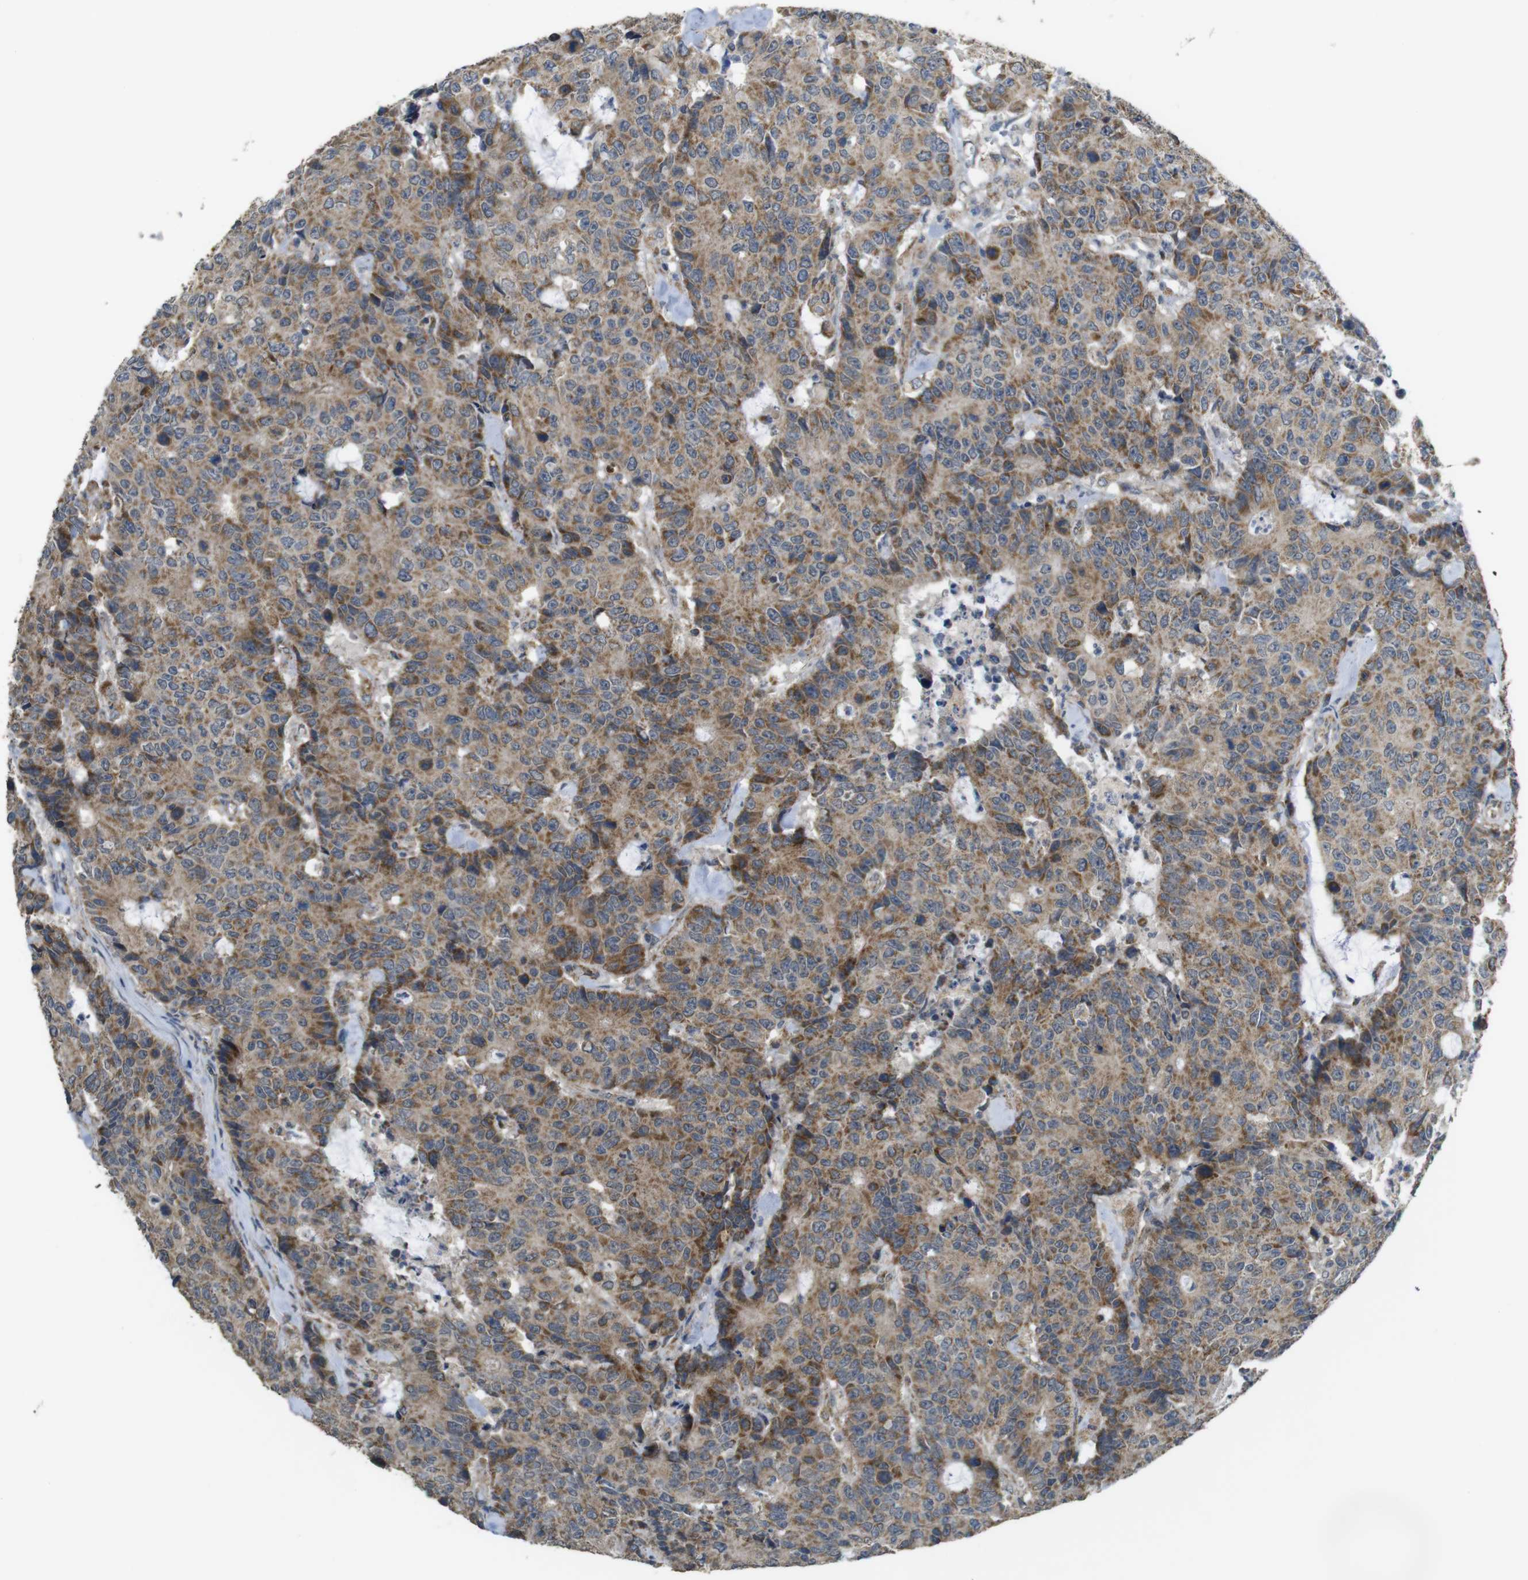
{"staining": {"intensity": "moderate", "quantity": ">75%", "location": "cytoplasmic/membranous"}, "tissue": "colorectal cancer", "cell_type": "Tumor cells", "image_type": "cancer", "snomed": [{"axis": "morphology", "description": "Adenocarcinoma, NOS"}, {"axis": "topography", "description": "Colon"}], "caption": "Colorectal adenocarcinoma was stained to show a protein in brown. There is medium levels of moderate cytoplasmic/membranous positivity in approximately >75% of tumor cells. Immunohistochemistry (ihc) stains the protein of interest in brown and the nuclei are stained blue.", "gene": "CALHM2", "patient": {"sex": "female", "age": 86}}